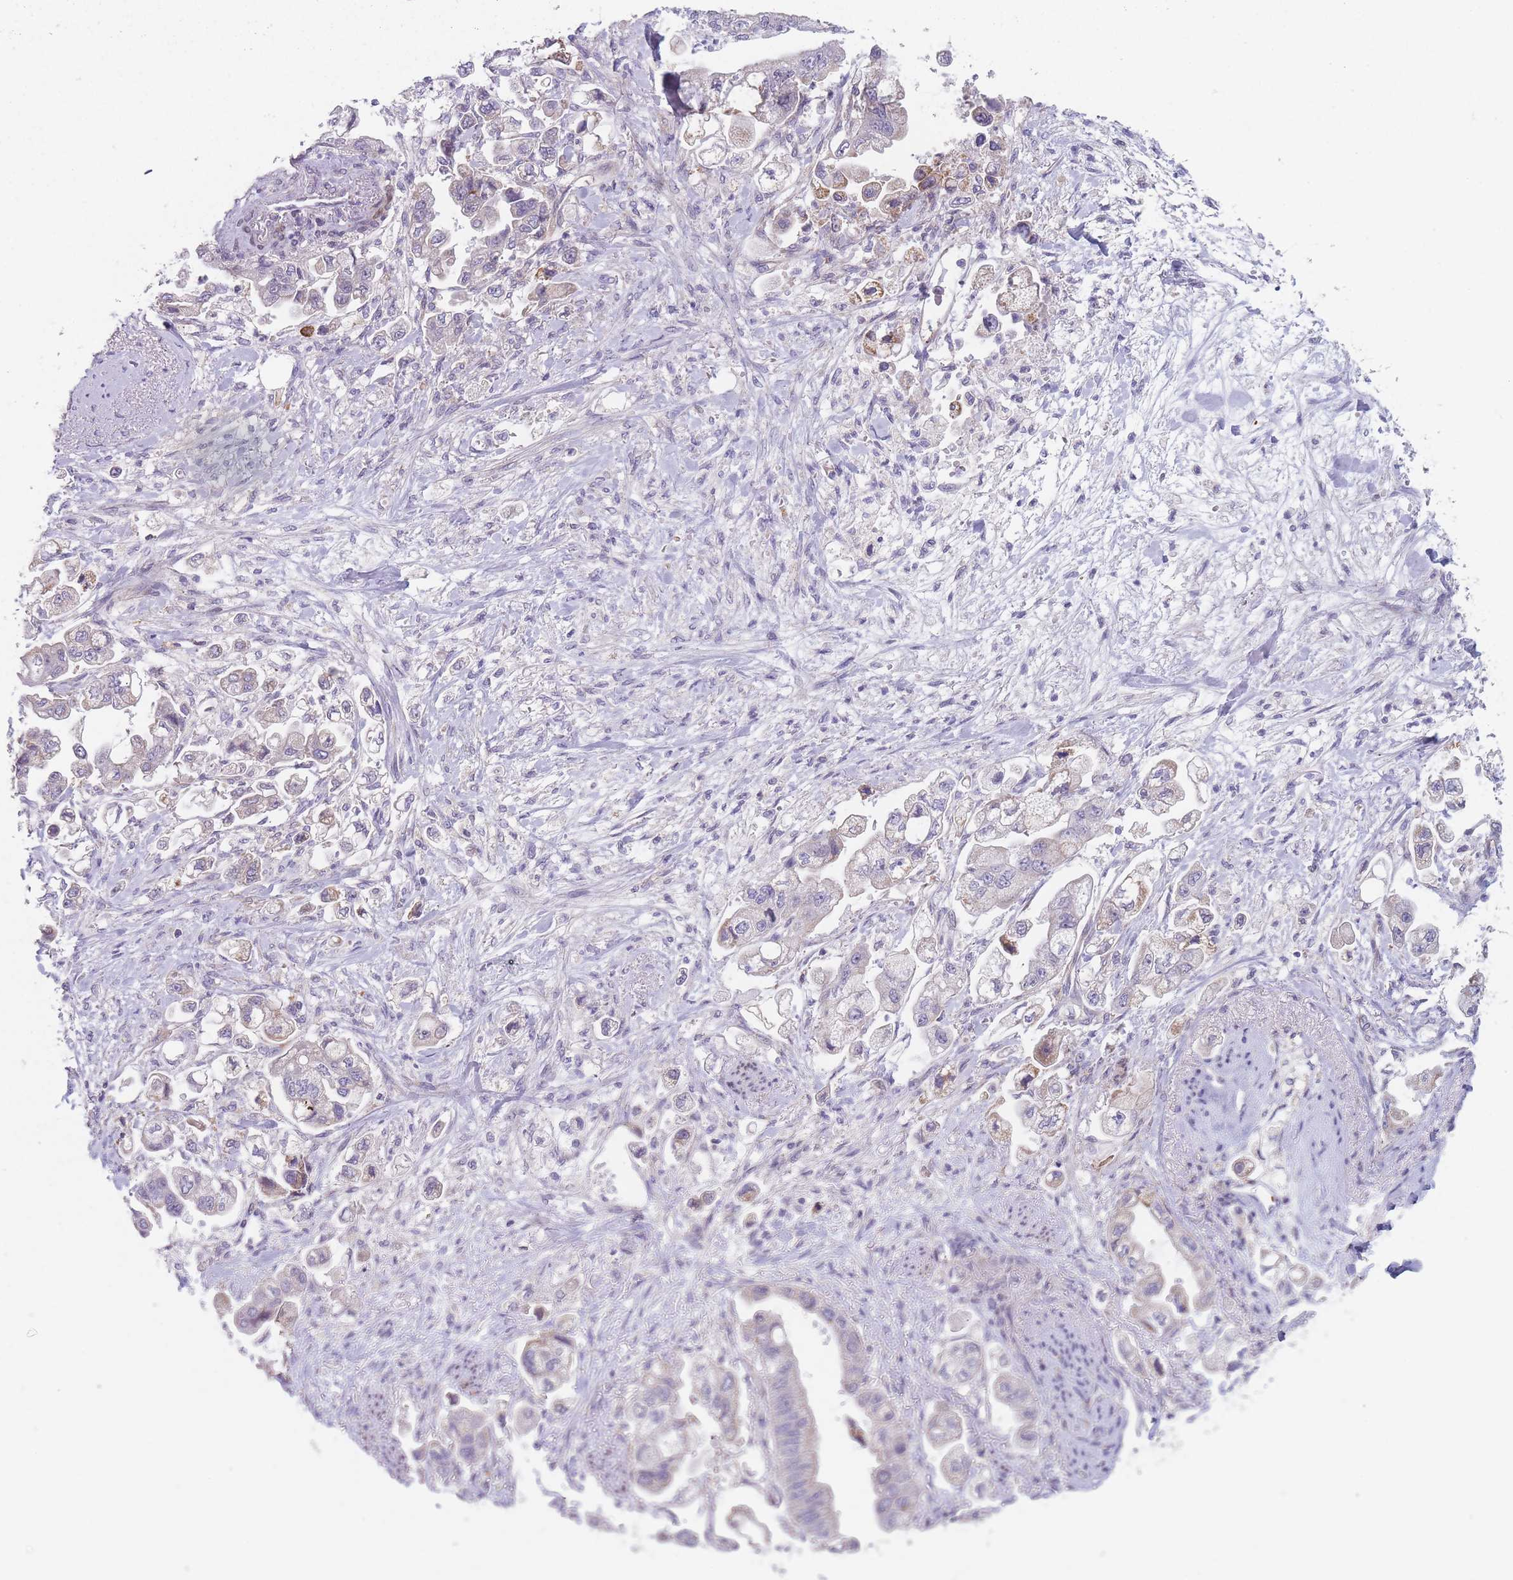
{"staining": {"intensity": "weak", "quantity": "<25%", "location": "cytoplasmic/membranous"}, "tissue": "stomach cancer", "cell_type": "Tumor cells", "image_type": "cancer", "snomed": [{"axis": "morphology", "description": "Adenocarcinoma, NOS"}, {"axis": "topography", "description": "Stomach"}], "caption": "Immunohistochemical staining of human stomach cancer reveals no significant expression in tumor cells.", "gene": "SMPD4", "patient": {"sex": "male", "age": 62}}